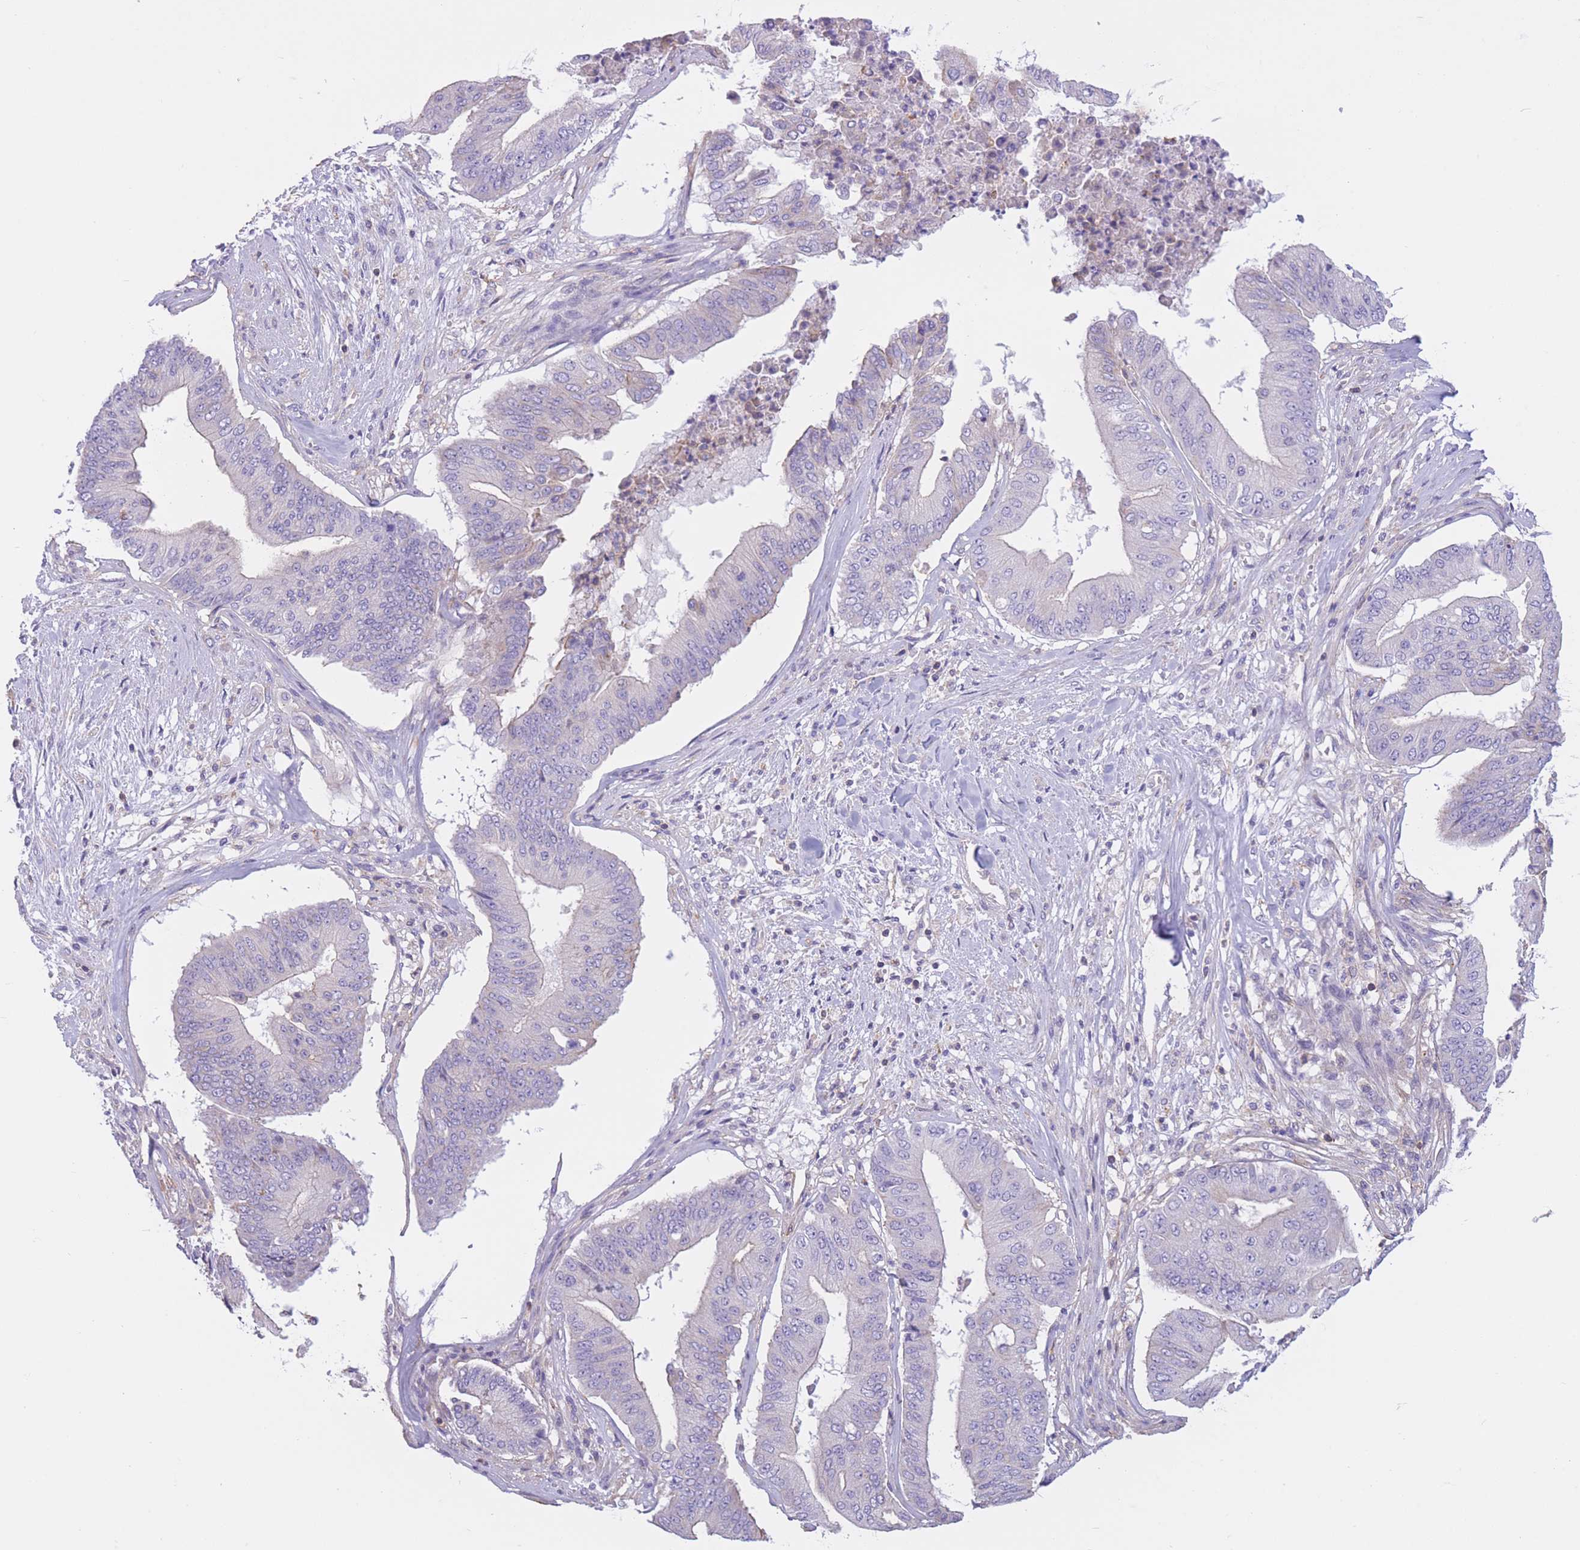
{"staining": {"intensity": "negative", "quantity": "none", "location": "none"}, "tissue": "pancreatic cancer", "cell_type": "Tumor cells", "image_type": "cancer", "snomed": [{"axis": "morphology", "description": "Adenocarcinoma, NOS"}, {"axis": "topography", "description": "Pancreas"}], "caption": "Tumor cells are negative for protein expression in human pancreatic cancer. Nuclei are stained in blue.", "gene": "PDHA1", "patient": {"sex": "female", "age": 77}}